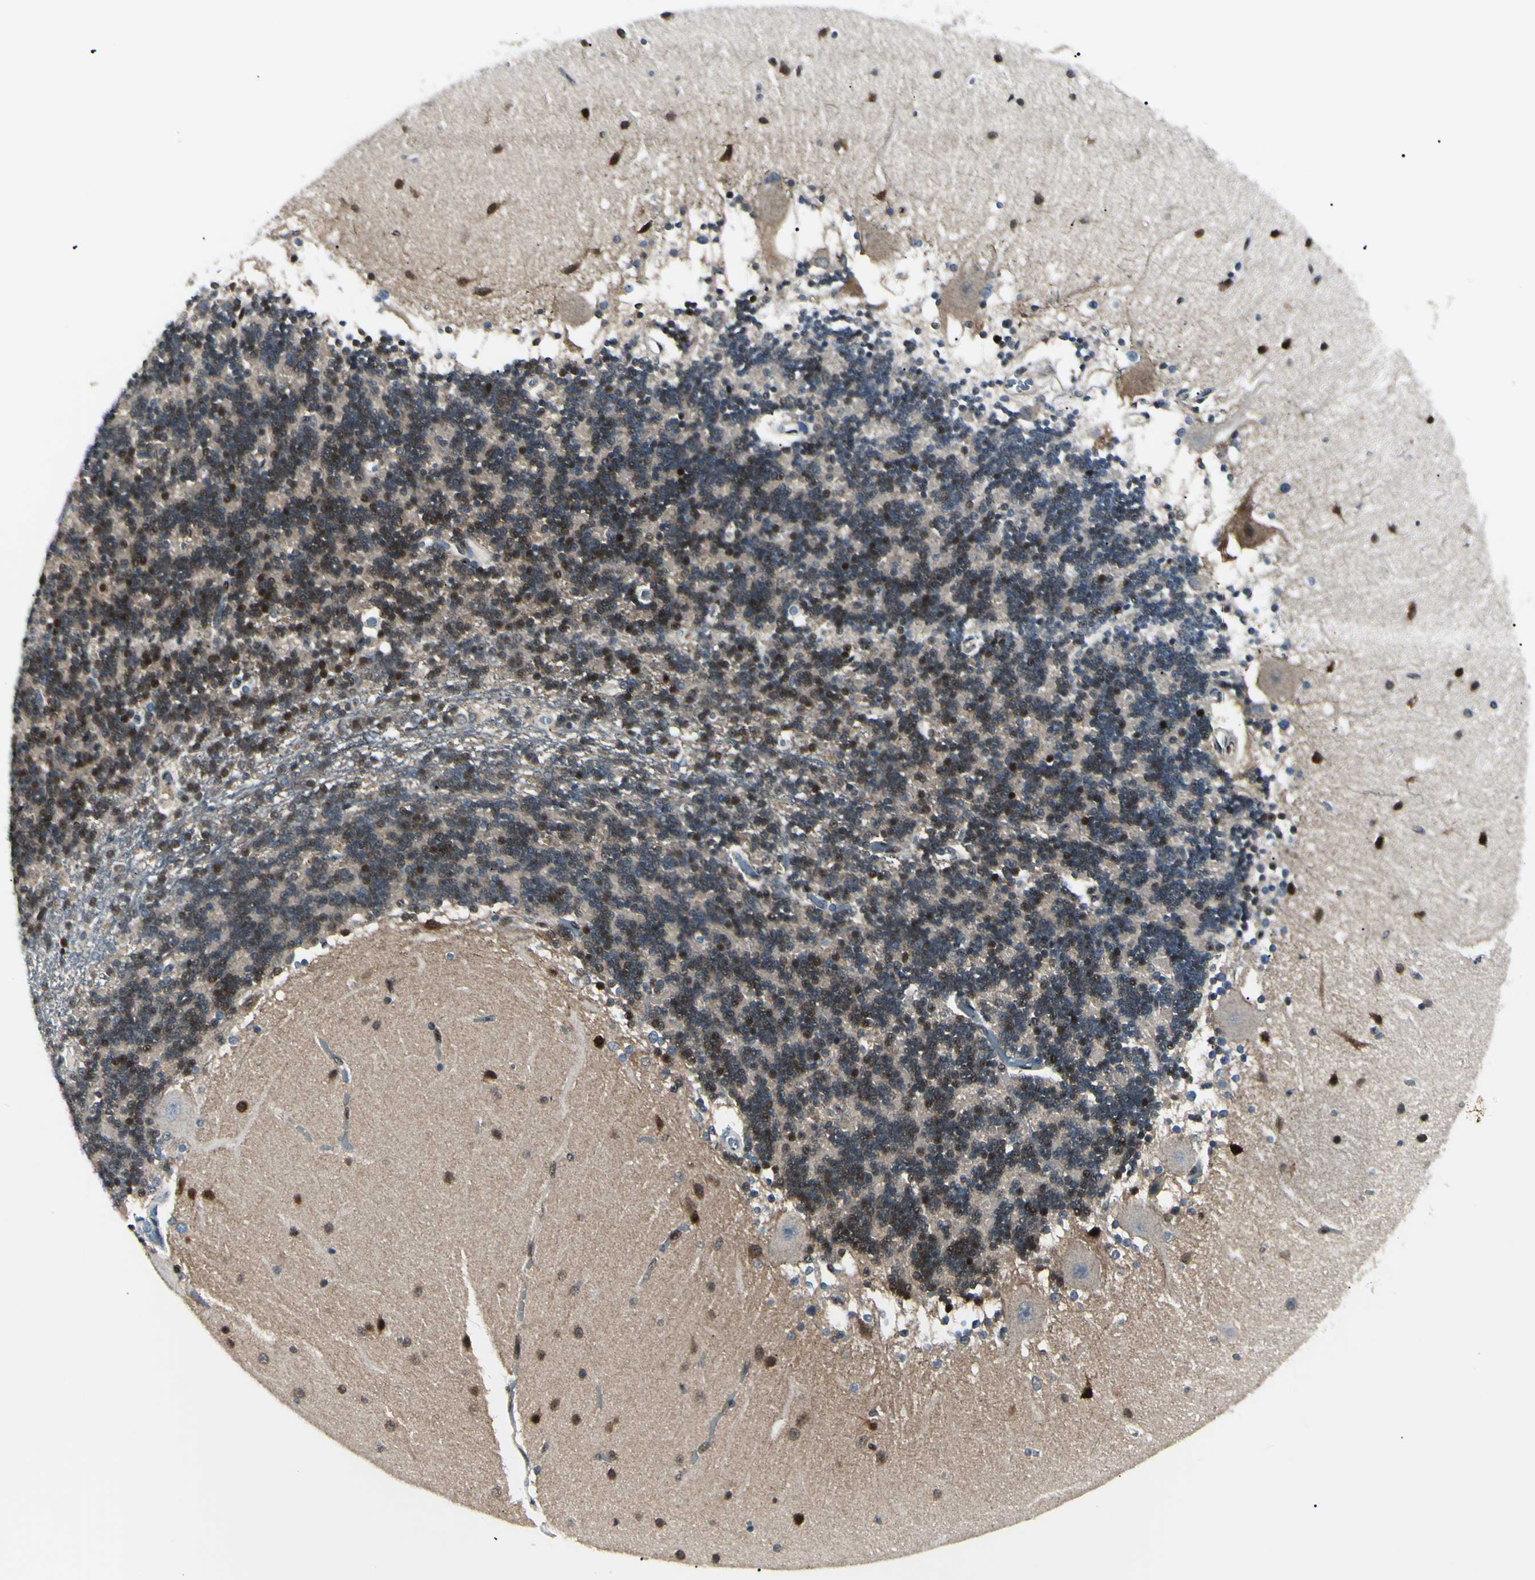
{"staining": {"intensity": "moderate", "quantity": "25%-75%", "location": "nuclear"}, "tissue": "cerebellum", "cell_type": "Cells in granular layer", "image_type": "normal", "snomed": [{"axis": "morphology", "description": "Normal tissue, NOS"}, {"axis": "topography", "description": "Cerebellum"}], "caption": "Immunohistochemistry (DAB) staining of normal cerebellum exhibits moderate nuclear protein positivity in about 25%-75% of cells in granular layer.", "gene": "PGK1", "patient": {"sex": "female", "age": 54}}